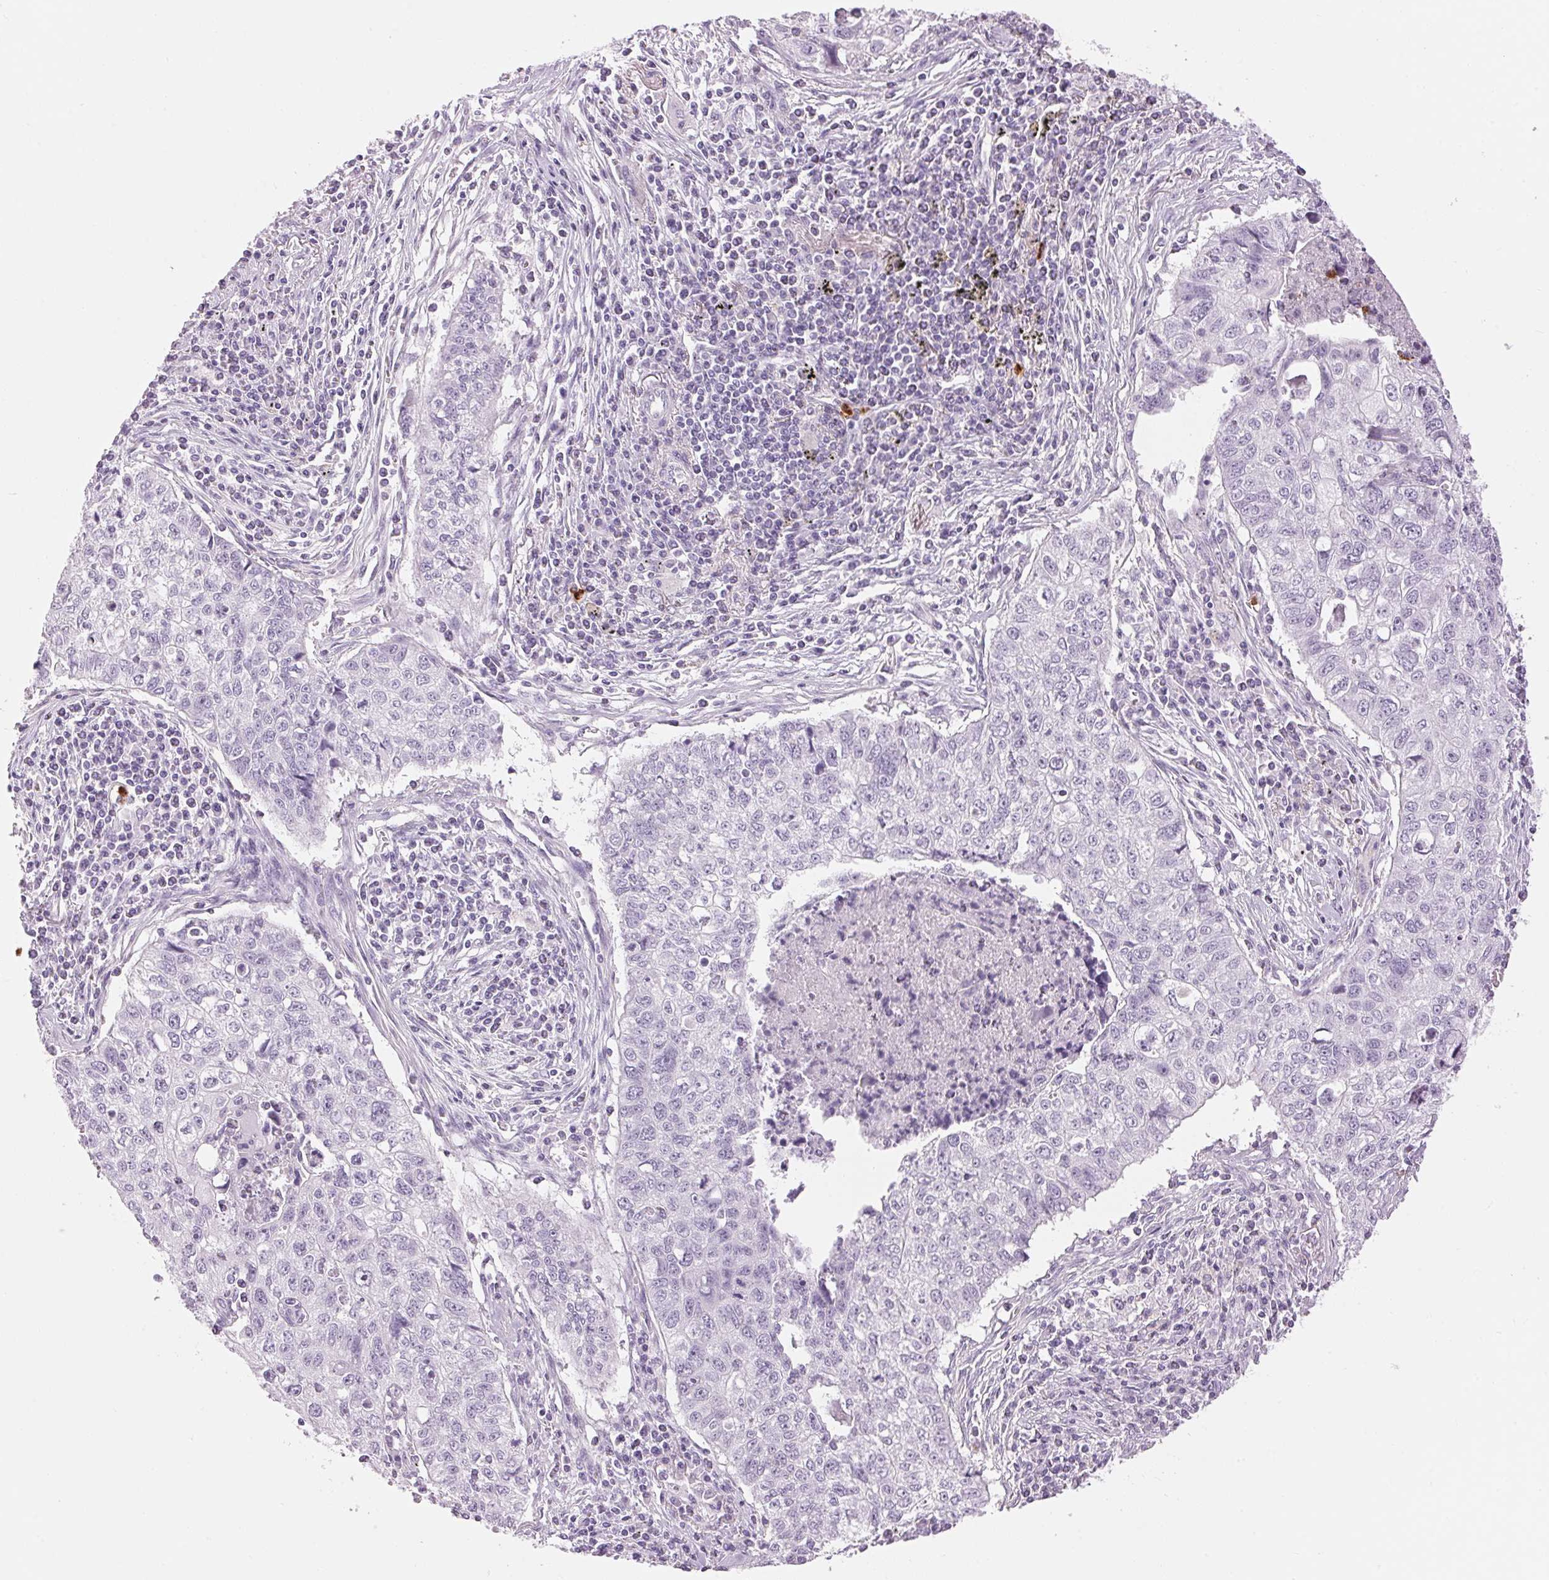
{"staining": {"intensity": "negative", "quantity": "none", "location": "none"}, "tissue": "lung cancer", "cell_type": "Tumor cells", "image_type": "cancer", "snomed": [{"axis": "morphology", "description": "Normal morphology"}, {"axis": "morphology", "description": "Aneuploidy"}, {"axis": "morphology", "description": "Squamous cell carcinoma, NOS"}, {"axis": "topography", "description": "Lymph node"}, {"axis": "topography", "description": "Lung"}], "caption": "The image exhibits no significant positivity in tumor cells of lung cancer.", "gene": "KLK7", "patient": {"sex": "female", "age": 76}}